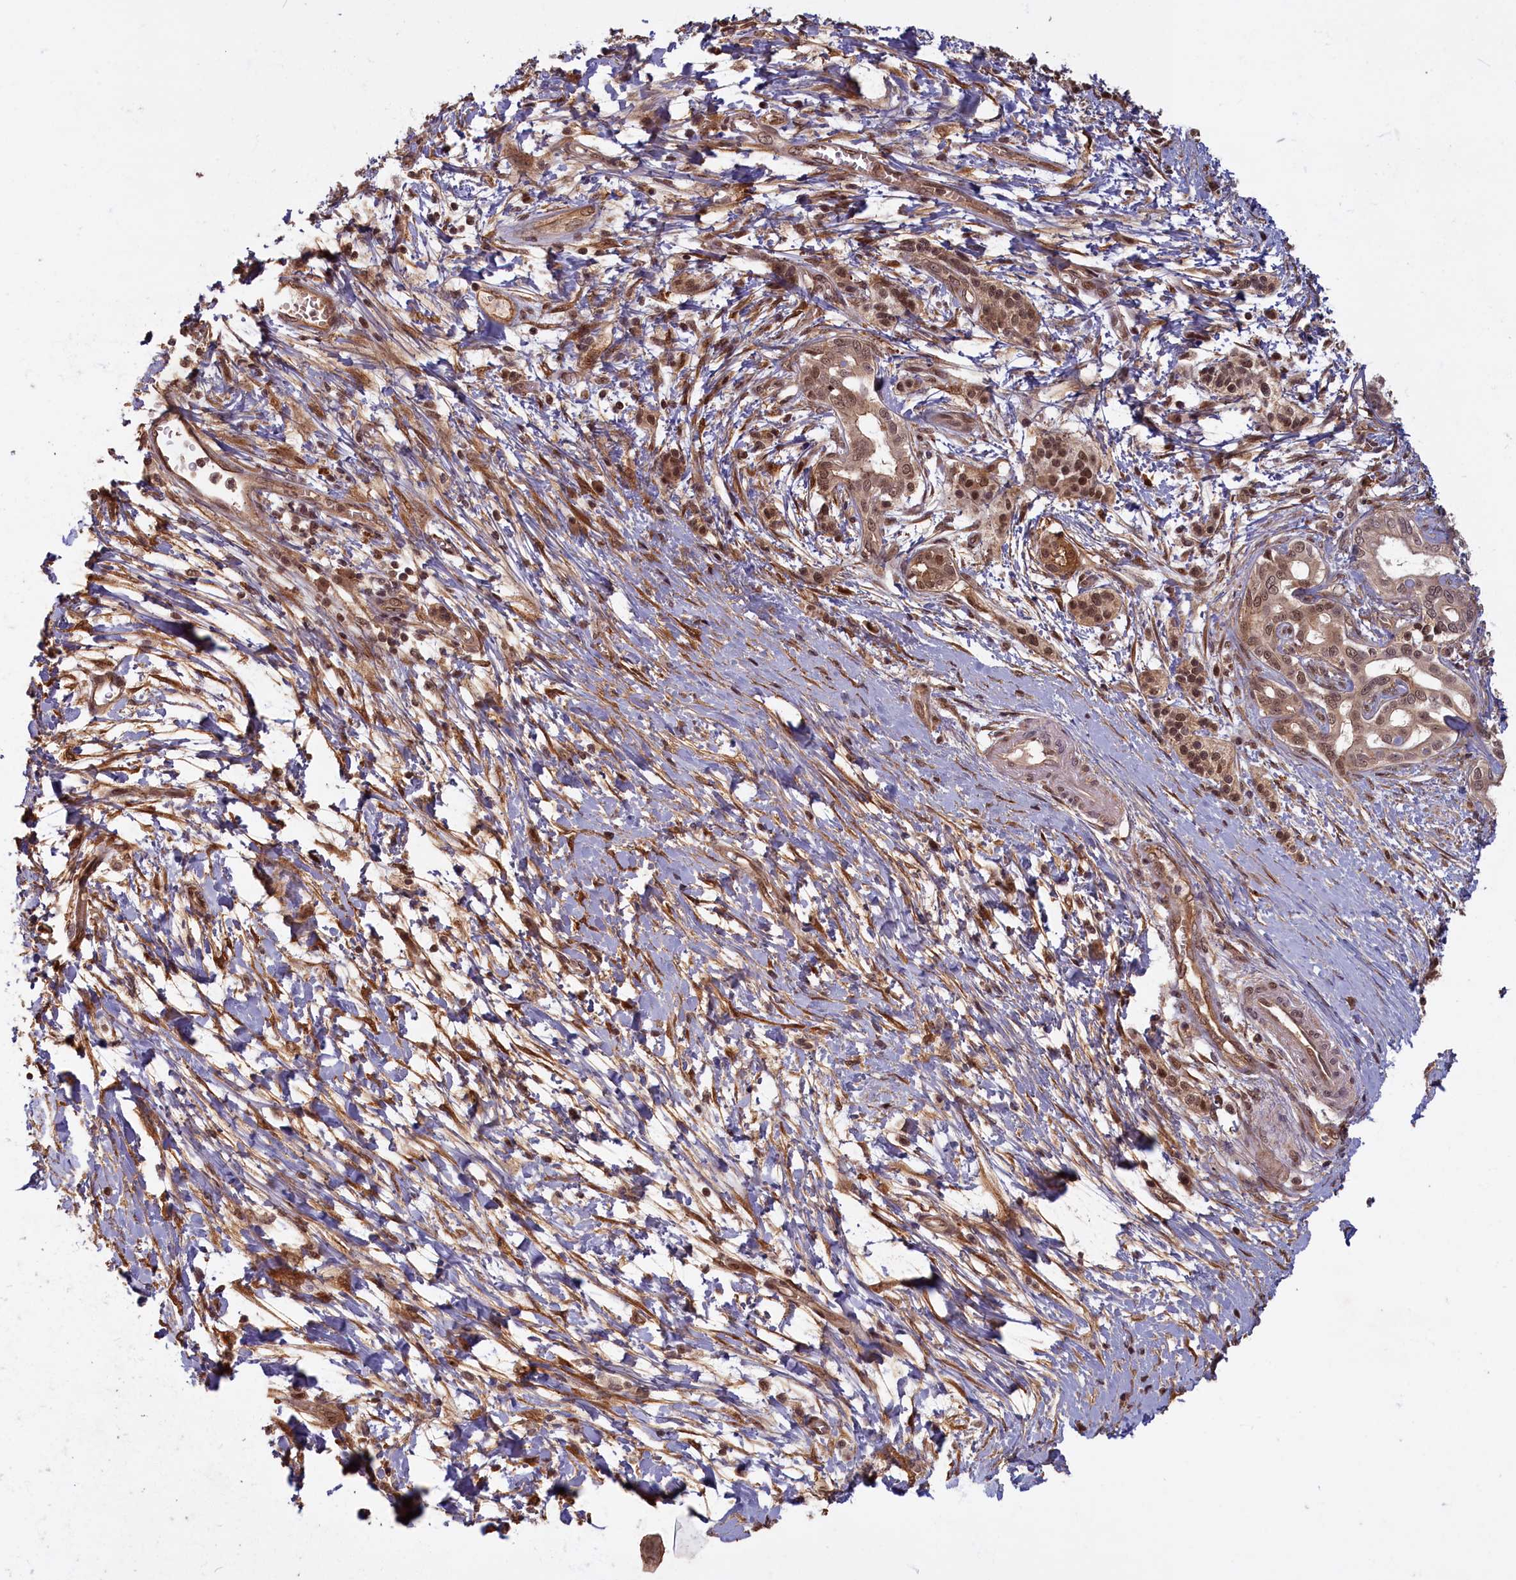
{"staining": {"intensity": "moderate", "quantity": ">75%", "location": "cytoplasmic/membranous,nuclear"}, "tissue": "pancreatic cancer", "cell_type": "Tumor cells", "image_type": "cancer", "snomed": [{"axis": "morphology", "description": "Adenocarcinoma, NOS"}, {"axis": "topography", "description": "Pancreas"}], "caption": "Immunohistochemical staining of pancreatic cancer demonstrates moderate cytoplasmic/membranous and nuclear protein positivity in about >75% of tumor cells.", "gene": "HIF3A", "patient": {"sex": "male", "age": 50}}